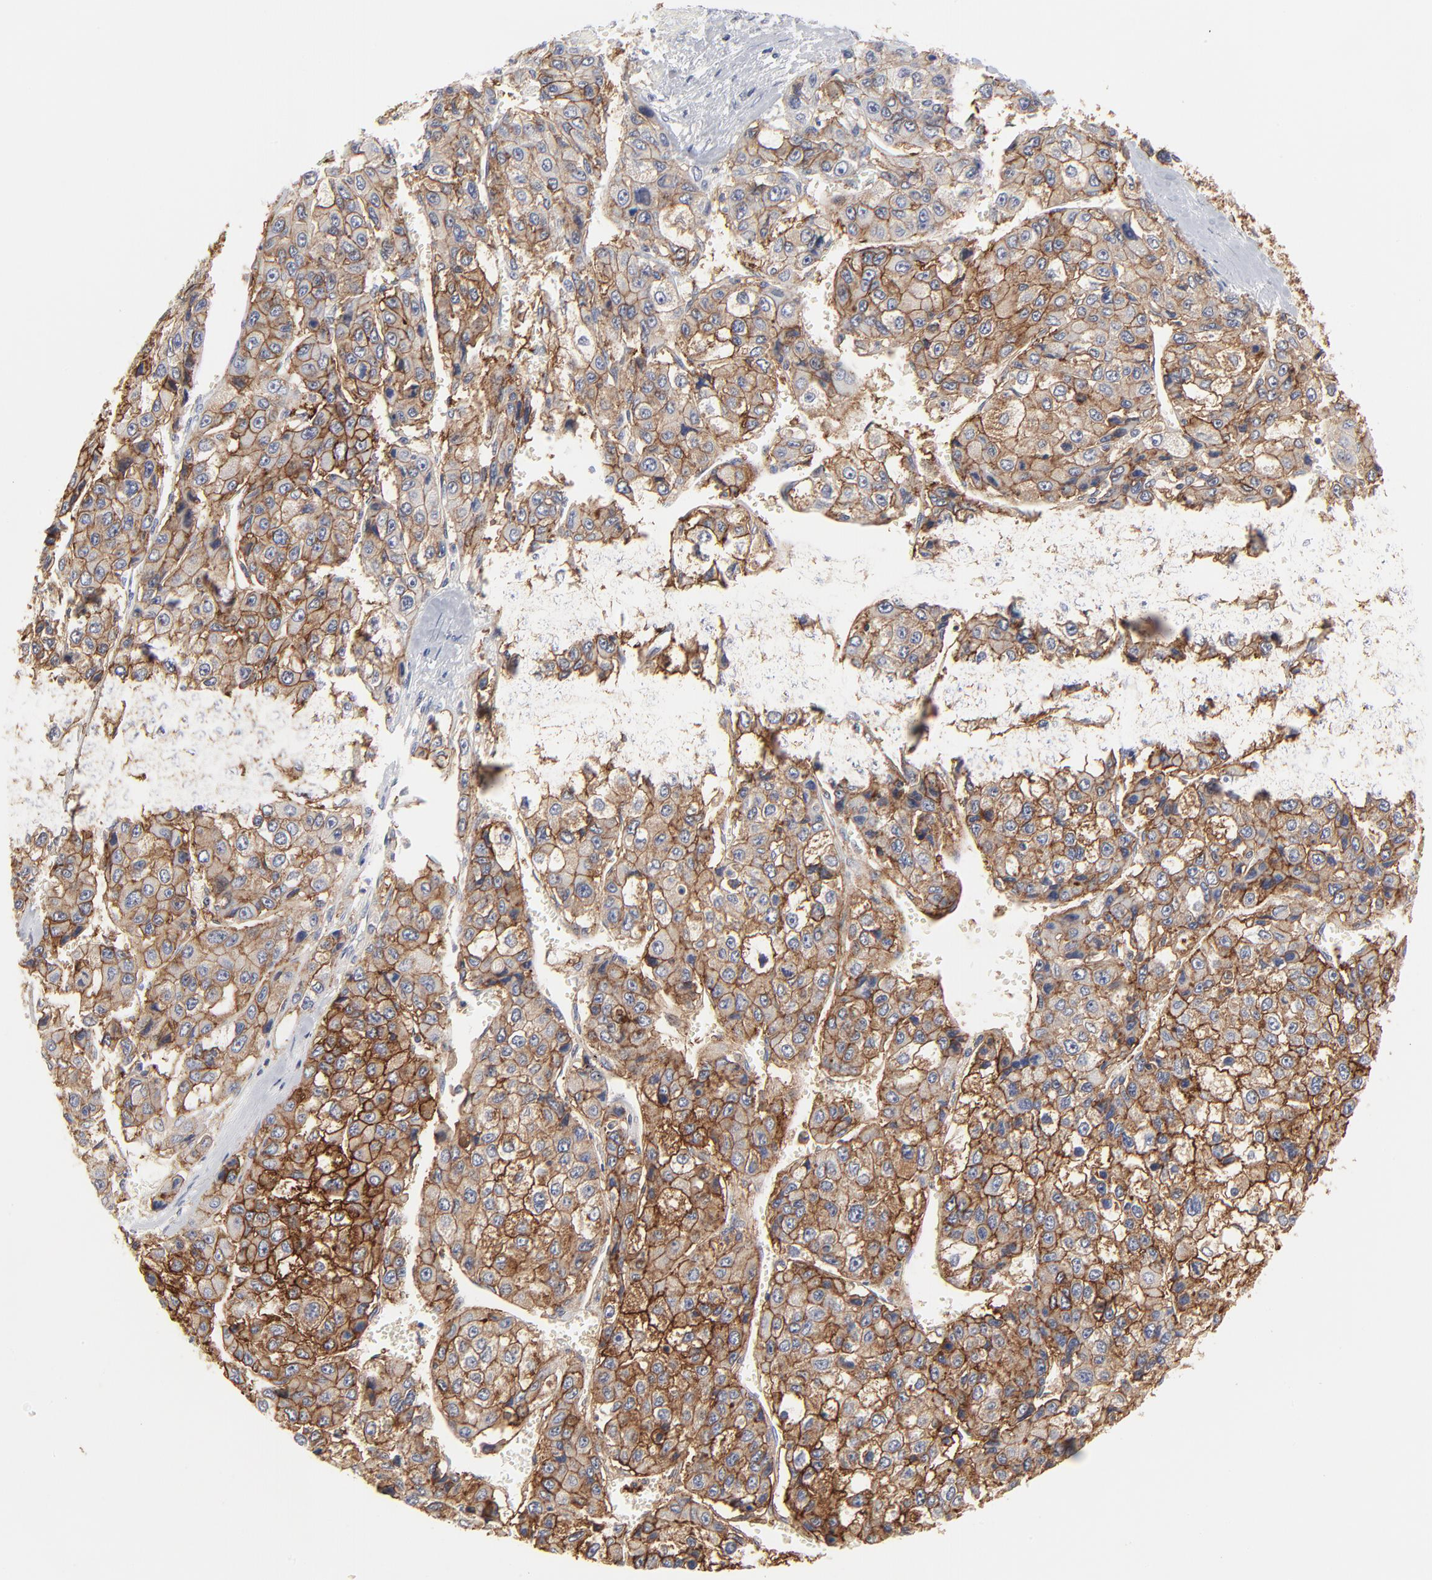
{"staining": {"intensity": "moderate", "quantity": ">75%", "location": "cytoplasmic/membranous"}, "tissue": "liver cancer", "cell_type": "Tumor cells", "image_type": "cancer", "snomed": [{"axis": "morphology", "description": "Carcinoma, Hepatocellular, NOS"}, {"axis": "topography", "description": "Liver"}], "caption": "A high-resolution histopathology image shows immunohistochemistry staining of liver cancer, which reveals moderate cytoplasmic/membranous staining in about >75% of tumor cells. The protein is stained brown, and the nuclei are stained in blue (DAB IHC with brightfield microscopy, high magnification).", "gene": "SLC16A1", "patient": {"sex": "female", "age": 66}}